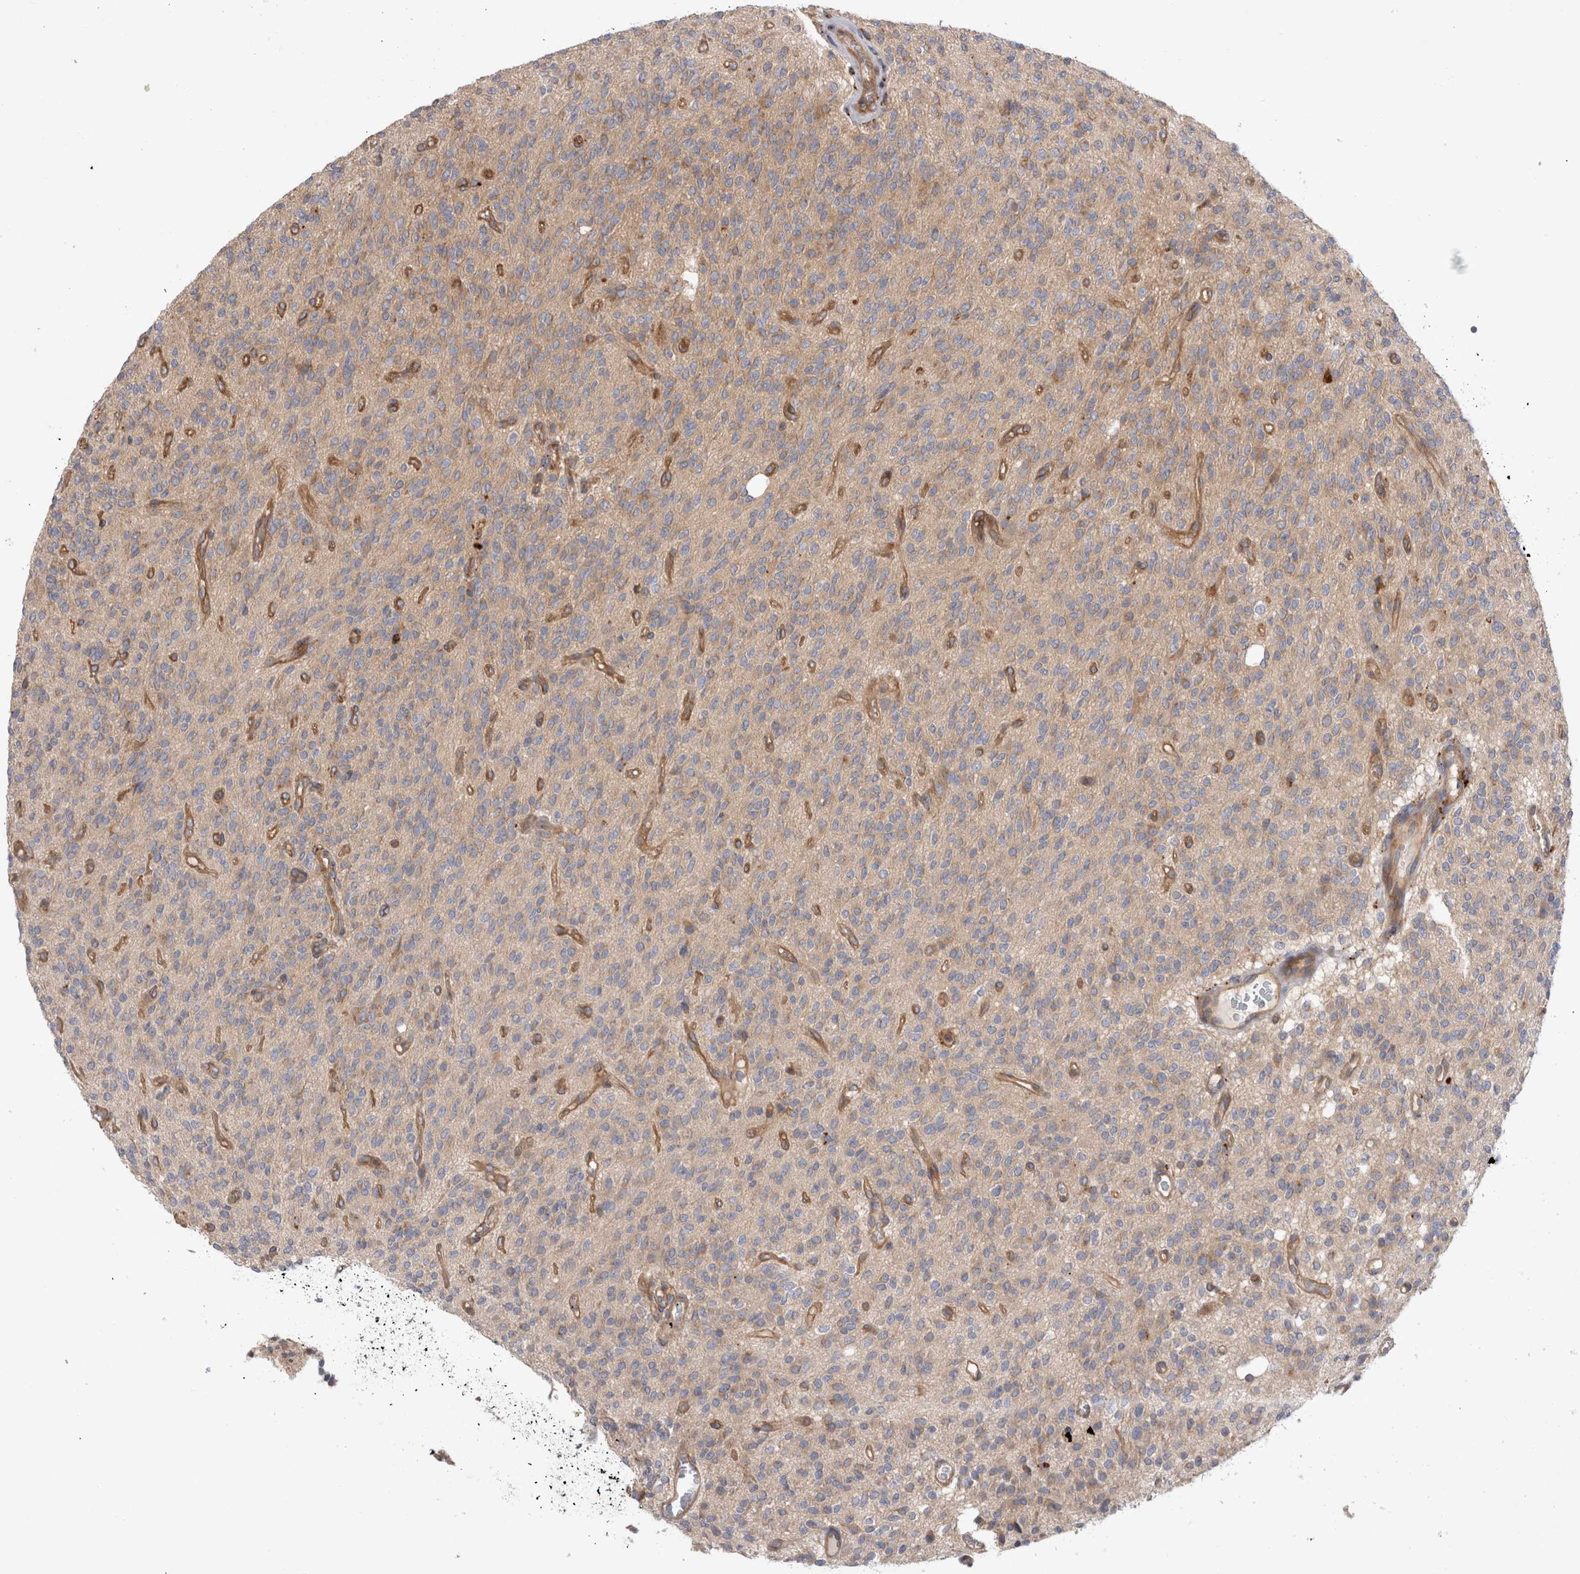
{"staining": {"intensity": "negative", "quantity": "none", "location": "none"}, "tissue": "glioma", "cell_type": "Tumor cells", "image_type": "cancer", "snomed": [{"axis": "morphology", "description": "Glioma, malignant, High grade"}, {"axis": "topography", "description": "Brain"}], "caption": "High power microscopy micrograph of an immunohistochemistry (IHC) histopathology image of glioma, revealing no significant positivity in tumor cells.", "gene": "PDCD10", "patient": {"sex": "male", "age": 34}}